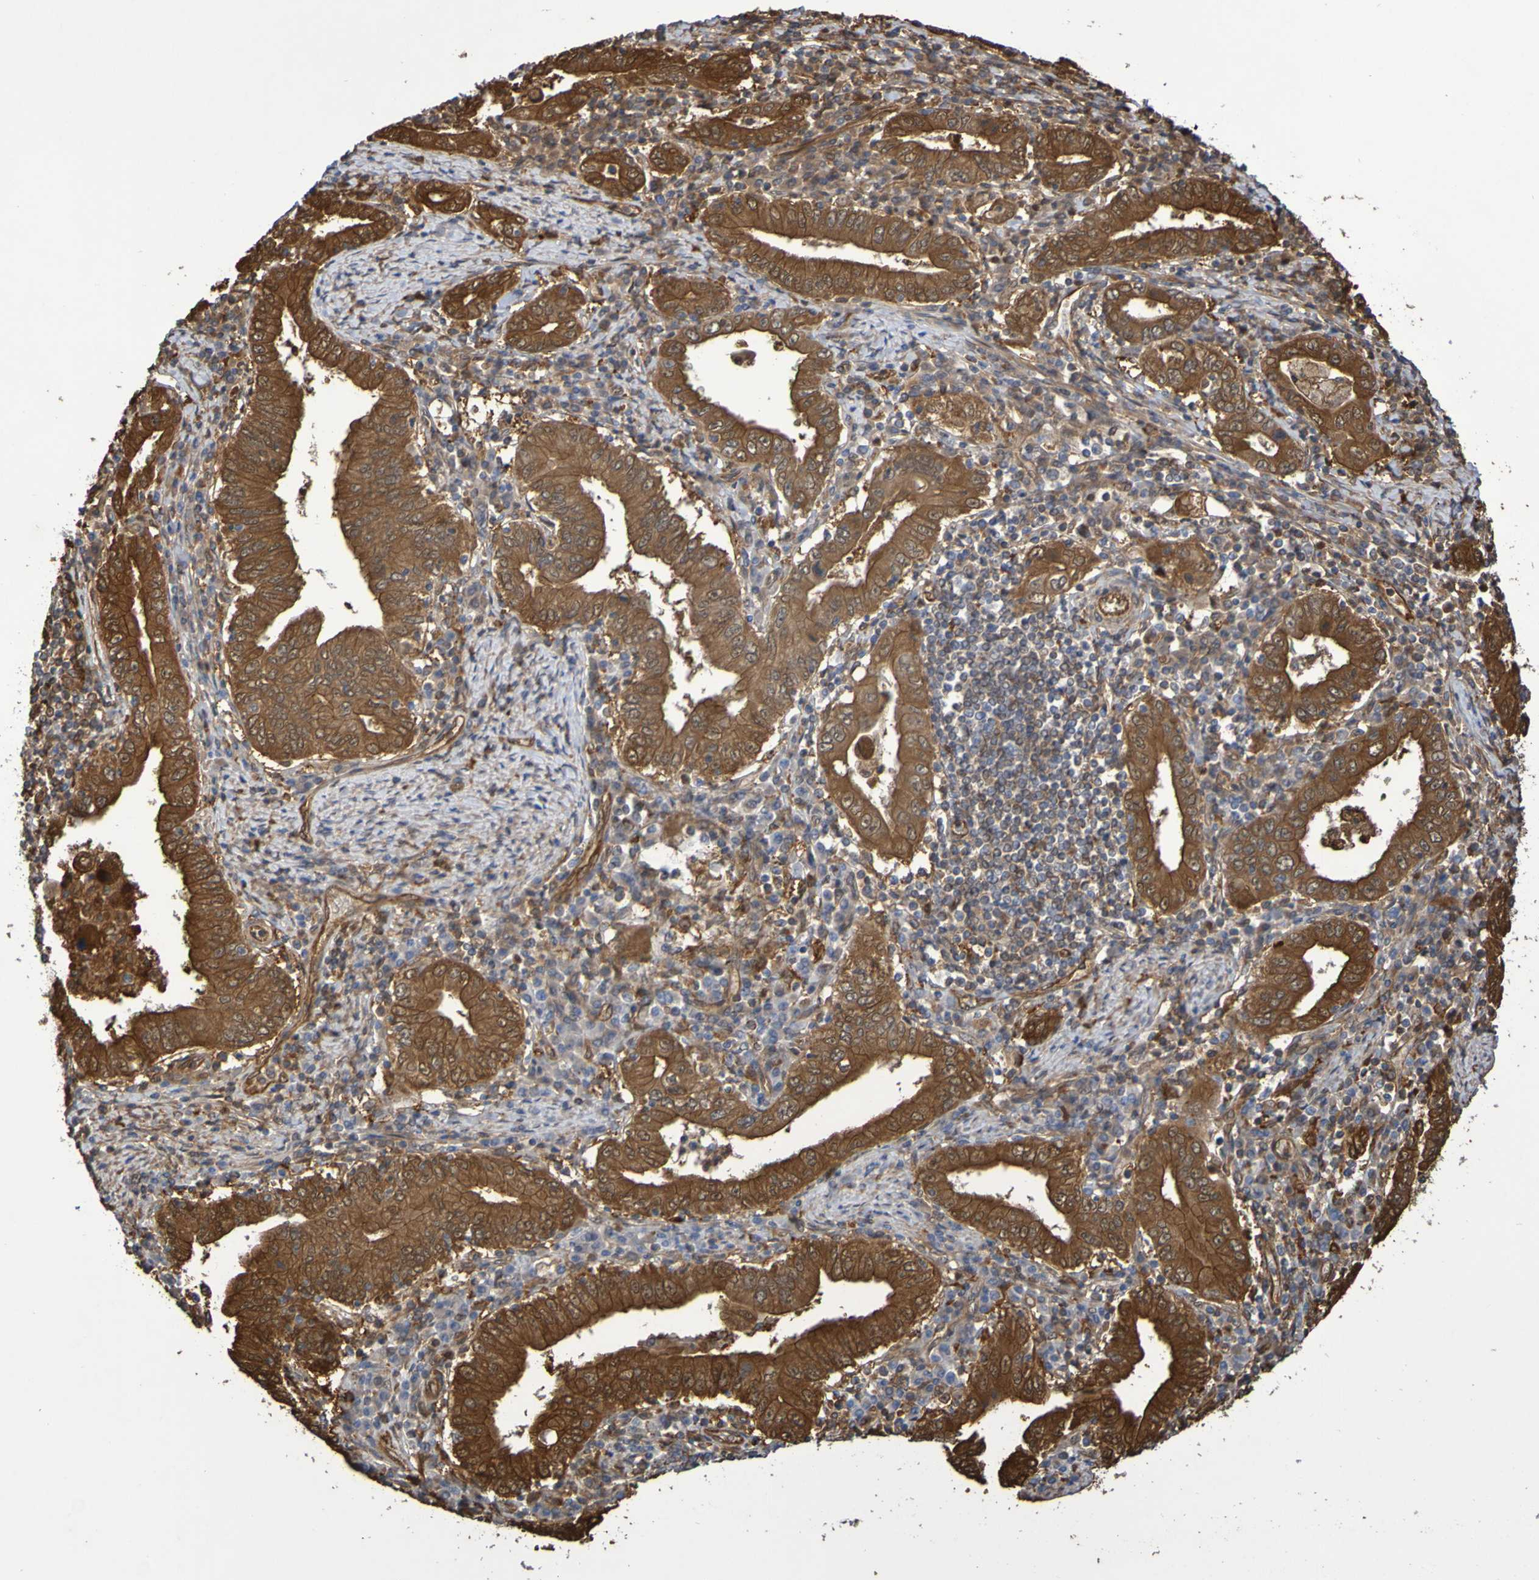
{"staining": {"intensity": "strong", "quantity": ">75%", "location": "cytoplasmic/membranous"}, "tissue": "stomach cancer", "cell_type": "Tumor cells", "image_type": "cancer", "snomed": [{"axis": "morphology", "description": "Normal tissue, NOS"}, {"axis": "morphology", "description": "Adenocarcinoma, NOS"}, {"axis": "topography", "description": "Esophagus"}, {"axis": "topography", "description": "Stomach, upper"}, {"axis": "topography", "description": "Peripheral nerve tissue"}], "caption": "Immunohistochemistry (IHC) image of neoplastic tissue: human stomach cancer stained using IHC displays high levels of strong protein expression localized specifically in the cytoplasmic/membranous of tumor cells, appearing as a cytoplasmic/membranous brown color.", "gene": "SERPINB6", "patient": {"sex": "male", "age": 62}}